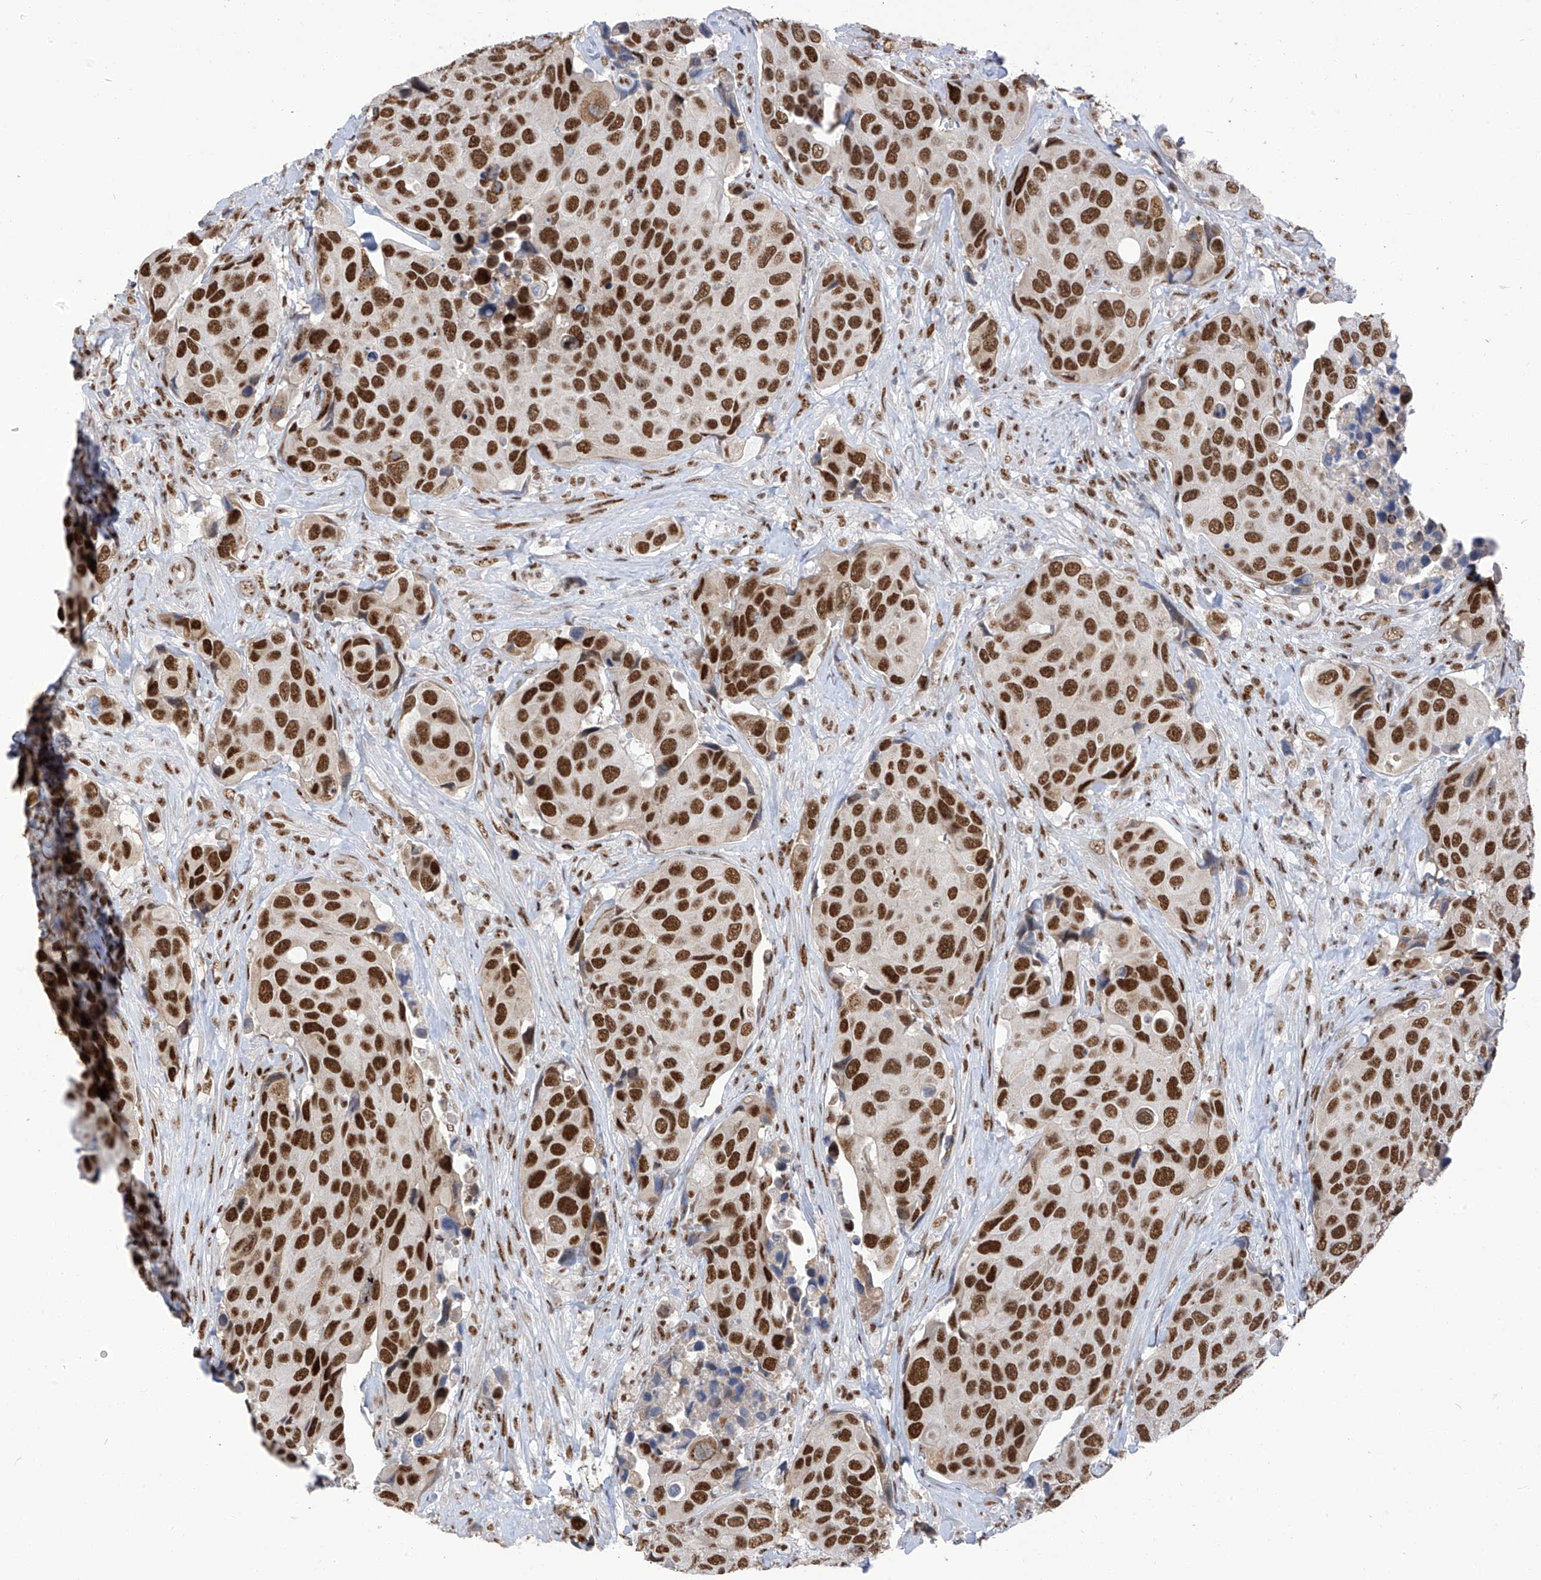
{"staining": {"intensity": "strong", "quantity": ">75%", "location": "nuclear"}, "tissue": "urothelial cancer", "cell_type": "Tumor cells", "image_type": "cancer", "snomed": [{"axis": "morphology", "description": "Urothelial carcinoma, High grade"}, {"axis": "topography", "description": "Urinary bladder"}], "caption": "Immunohistochemical staining of high-grade urothelial carcinoma exhibits high levels of strong nuclear protein positivity in about >75% of tumor cells. (Brightfield microscopy of DAB IHC at high magnification).", "gene": "KHSRP", "patient": {"sex": "male", "age": 74}}